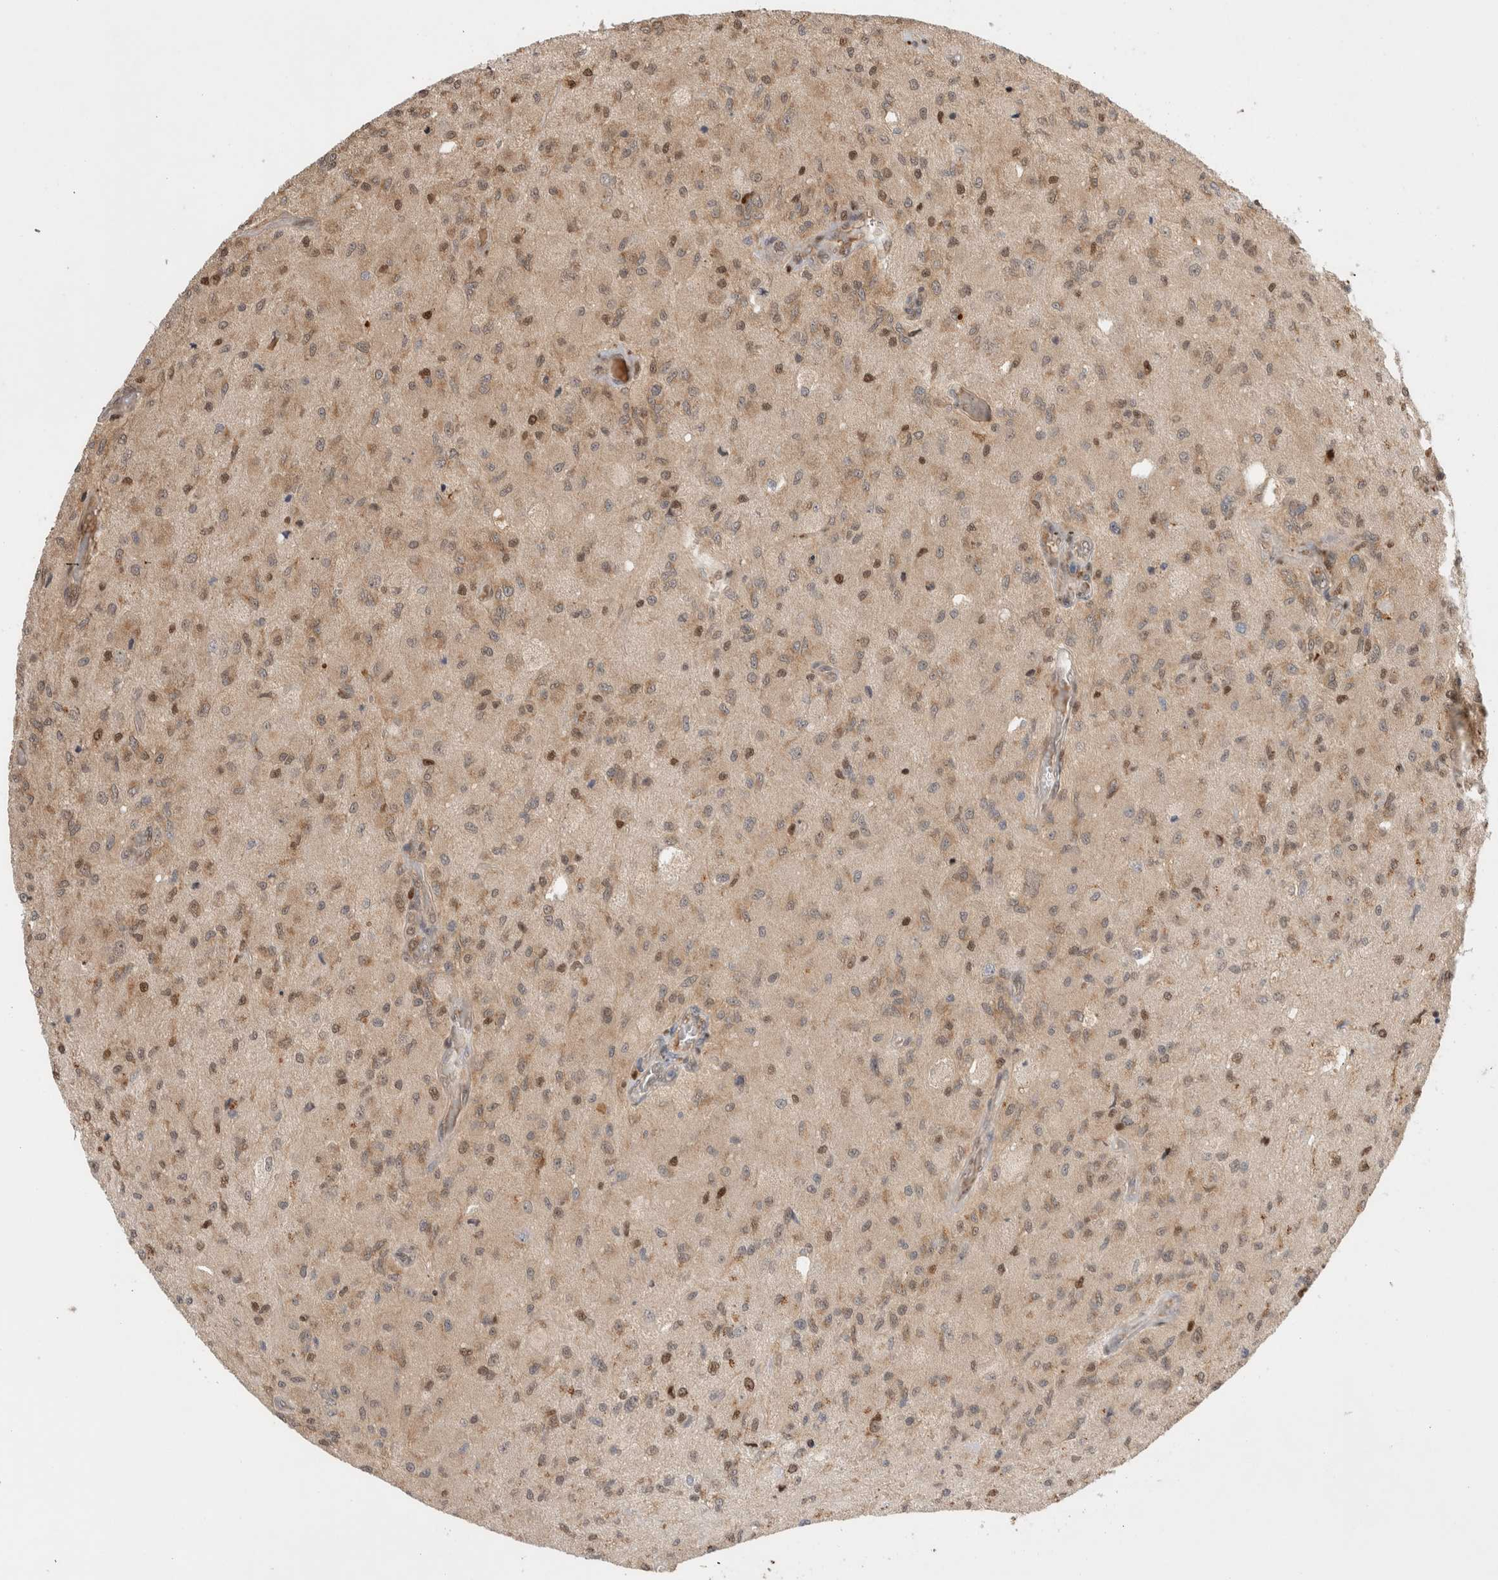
{"staining": {"intensity": "weak", "quantity": "25%-75%", "location": "nuclear"}, "tissue": "glioma", "cell_type": "Tumor cells", "image_type": "cancer", "snomed": [{"axis": "morphology", "description": "Normal tissue, NOS"}, {"axis": "morphology", "description": "Glioma, malignant, High grade"}, {"axis": "topography", "description": "Cerebral cortex"}], "caption": "Brown immunohistochemical staining in high-grade glioma (malignant) demonstrates weak nuclear staining in about 25%-75% of tumor cells.", "gene": "OTUD6B", "patient": {"sex": "male", "age": 77}}